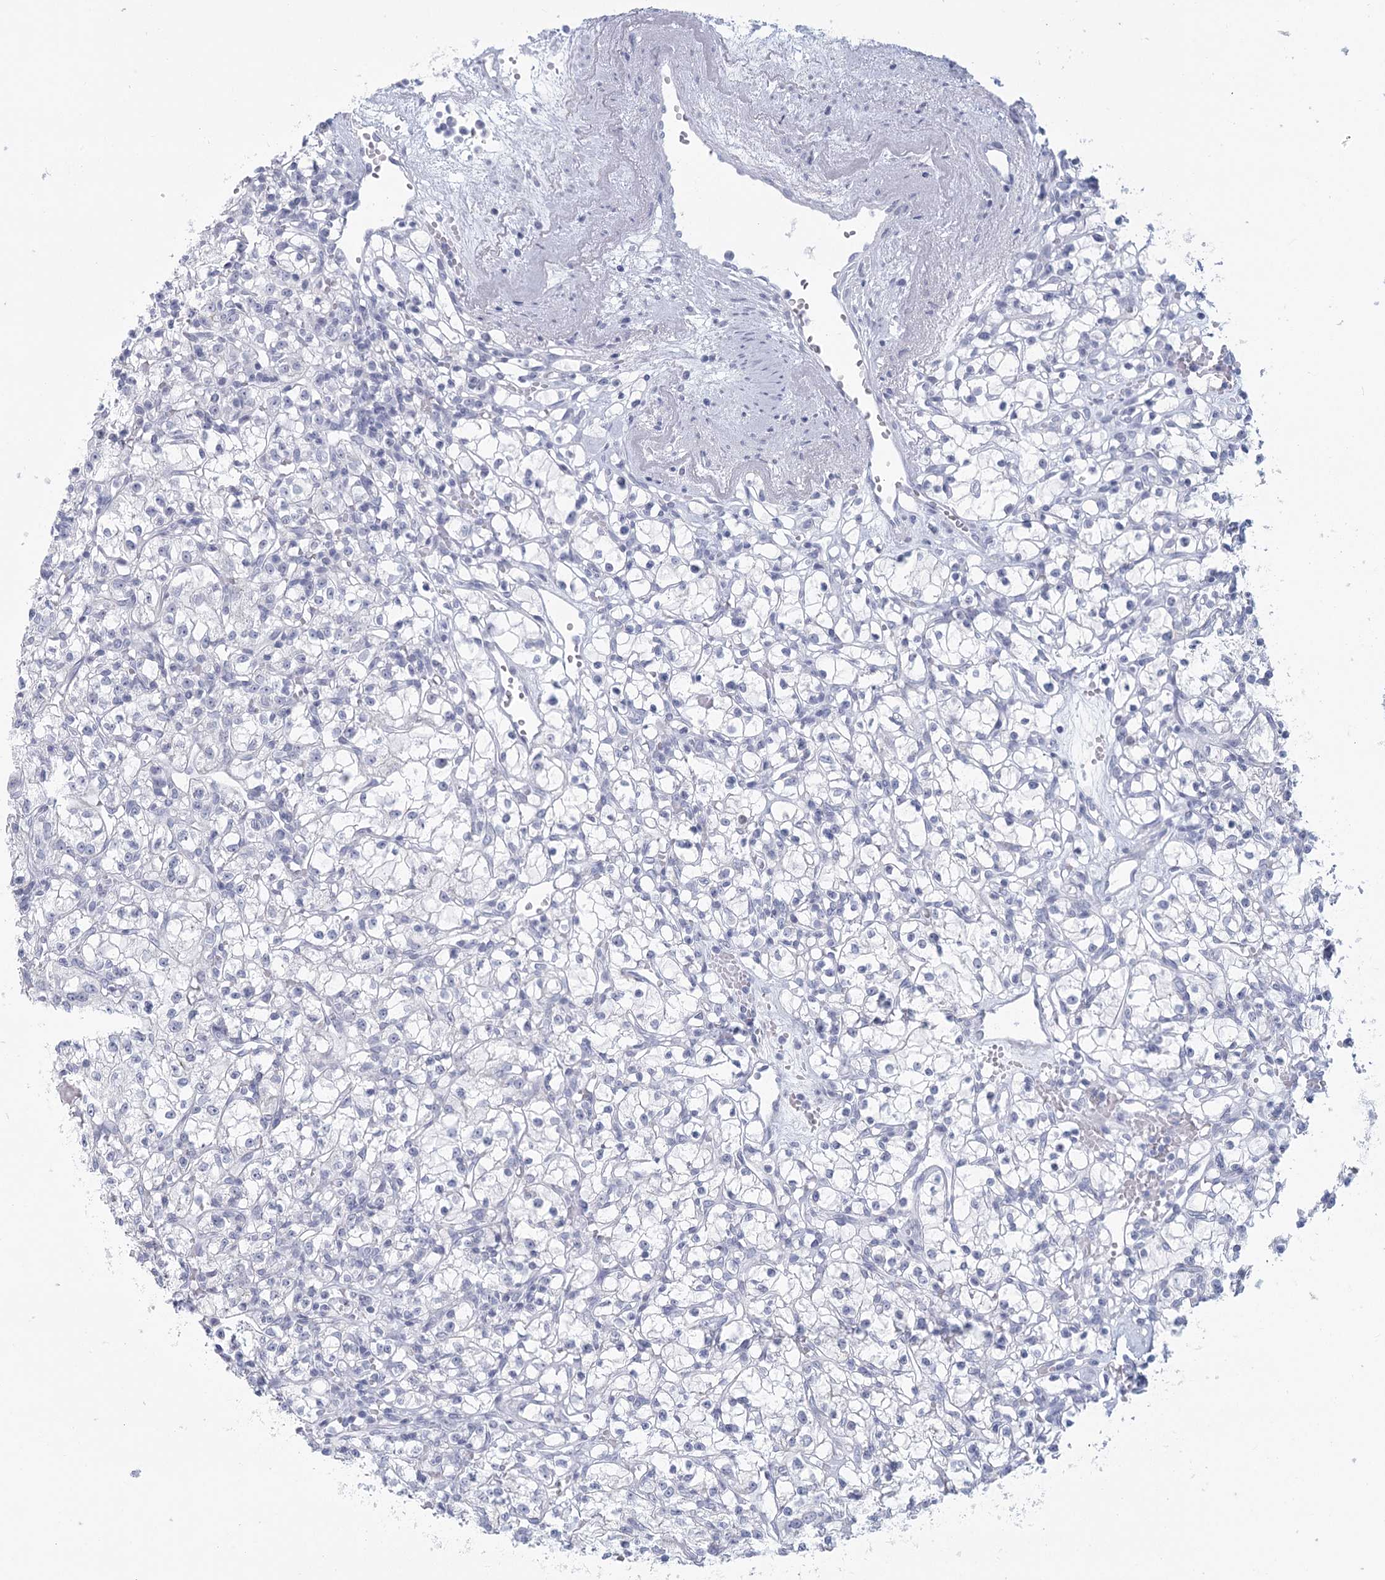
{"staining": {"intensity": "negative", "quantity": "none", "location": "none"}, "tissue": "renal cancer", "cell_type": "Tumor cells", "image_type": "cancer", "snomed": [{"axis": "morphology", "description": "Adenocarcinoma, NOS"}, {"axis": "topography", "description": "Kidney"}], "caption": "Tumor cells are negative for brown protein staining in renal adenocarcinoma.", "gene": "WNT8B", "patient": {"sex": "female", "age": 59}}